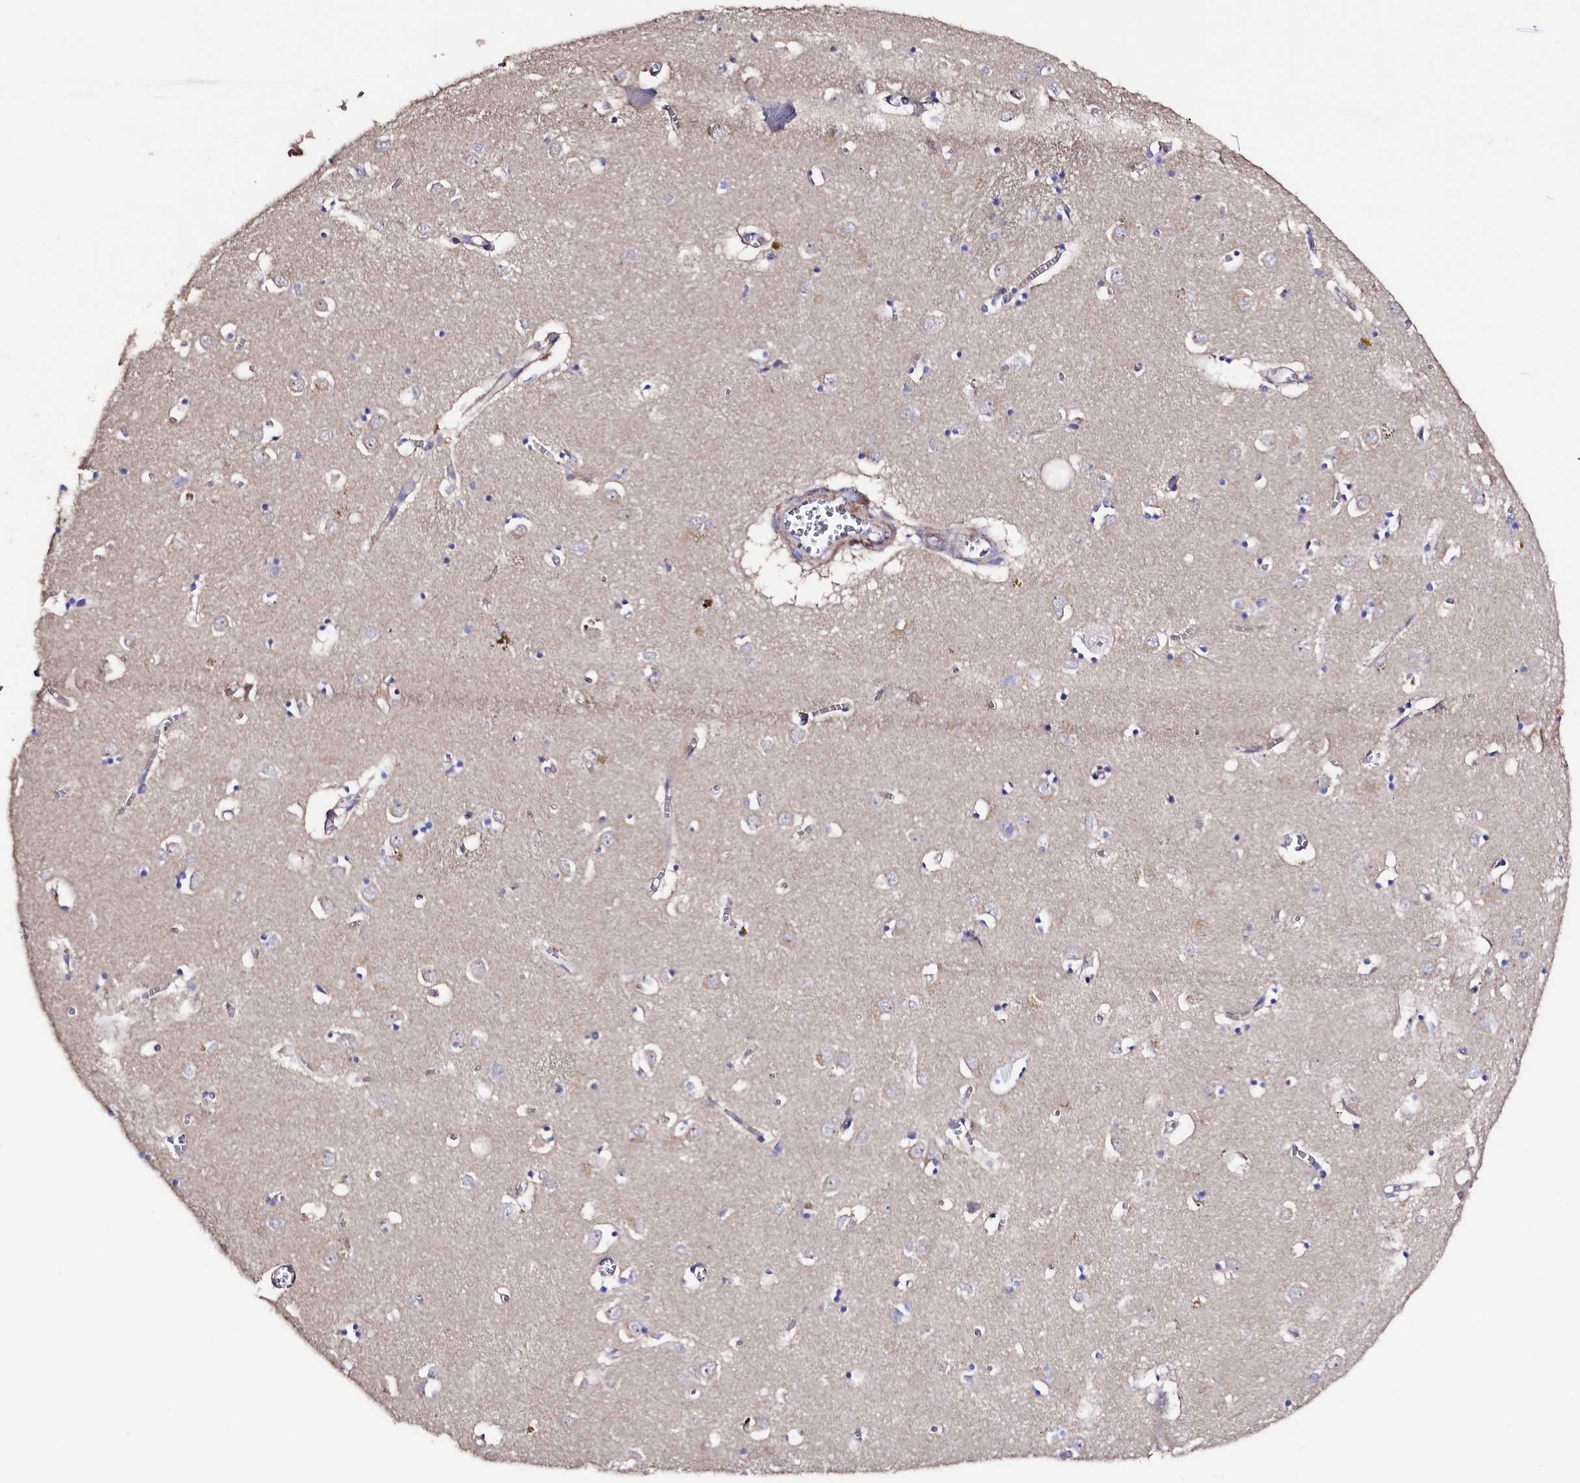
{"staining": {"intensity": "negative", "quantity": "none", "location": "none"}, "tissue": "caudate", "cell_type": "Glial cells", "image_type": "normal", "snomed": [{"axis": "morphology", "description": "Normal tissue, NOS"}, {"axis": "topography", "description": "Lateral ventricle wall"}], "caption": "This histopathology image is of benign caudate stained with IHC to label a protein in brown with the nuclei are counter-stained blue. There is no staining in glial cells.", "gene": "WNT8A", "patient": {"sex": "male", "age": 70}}